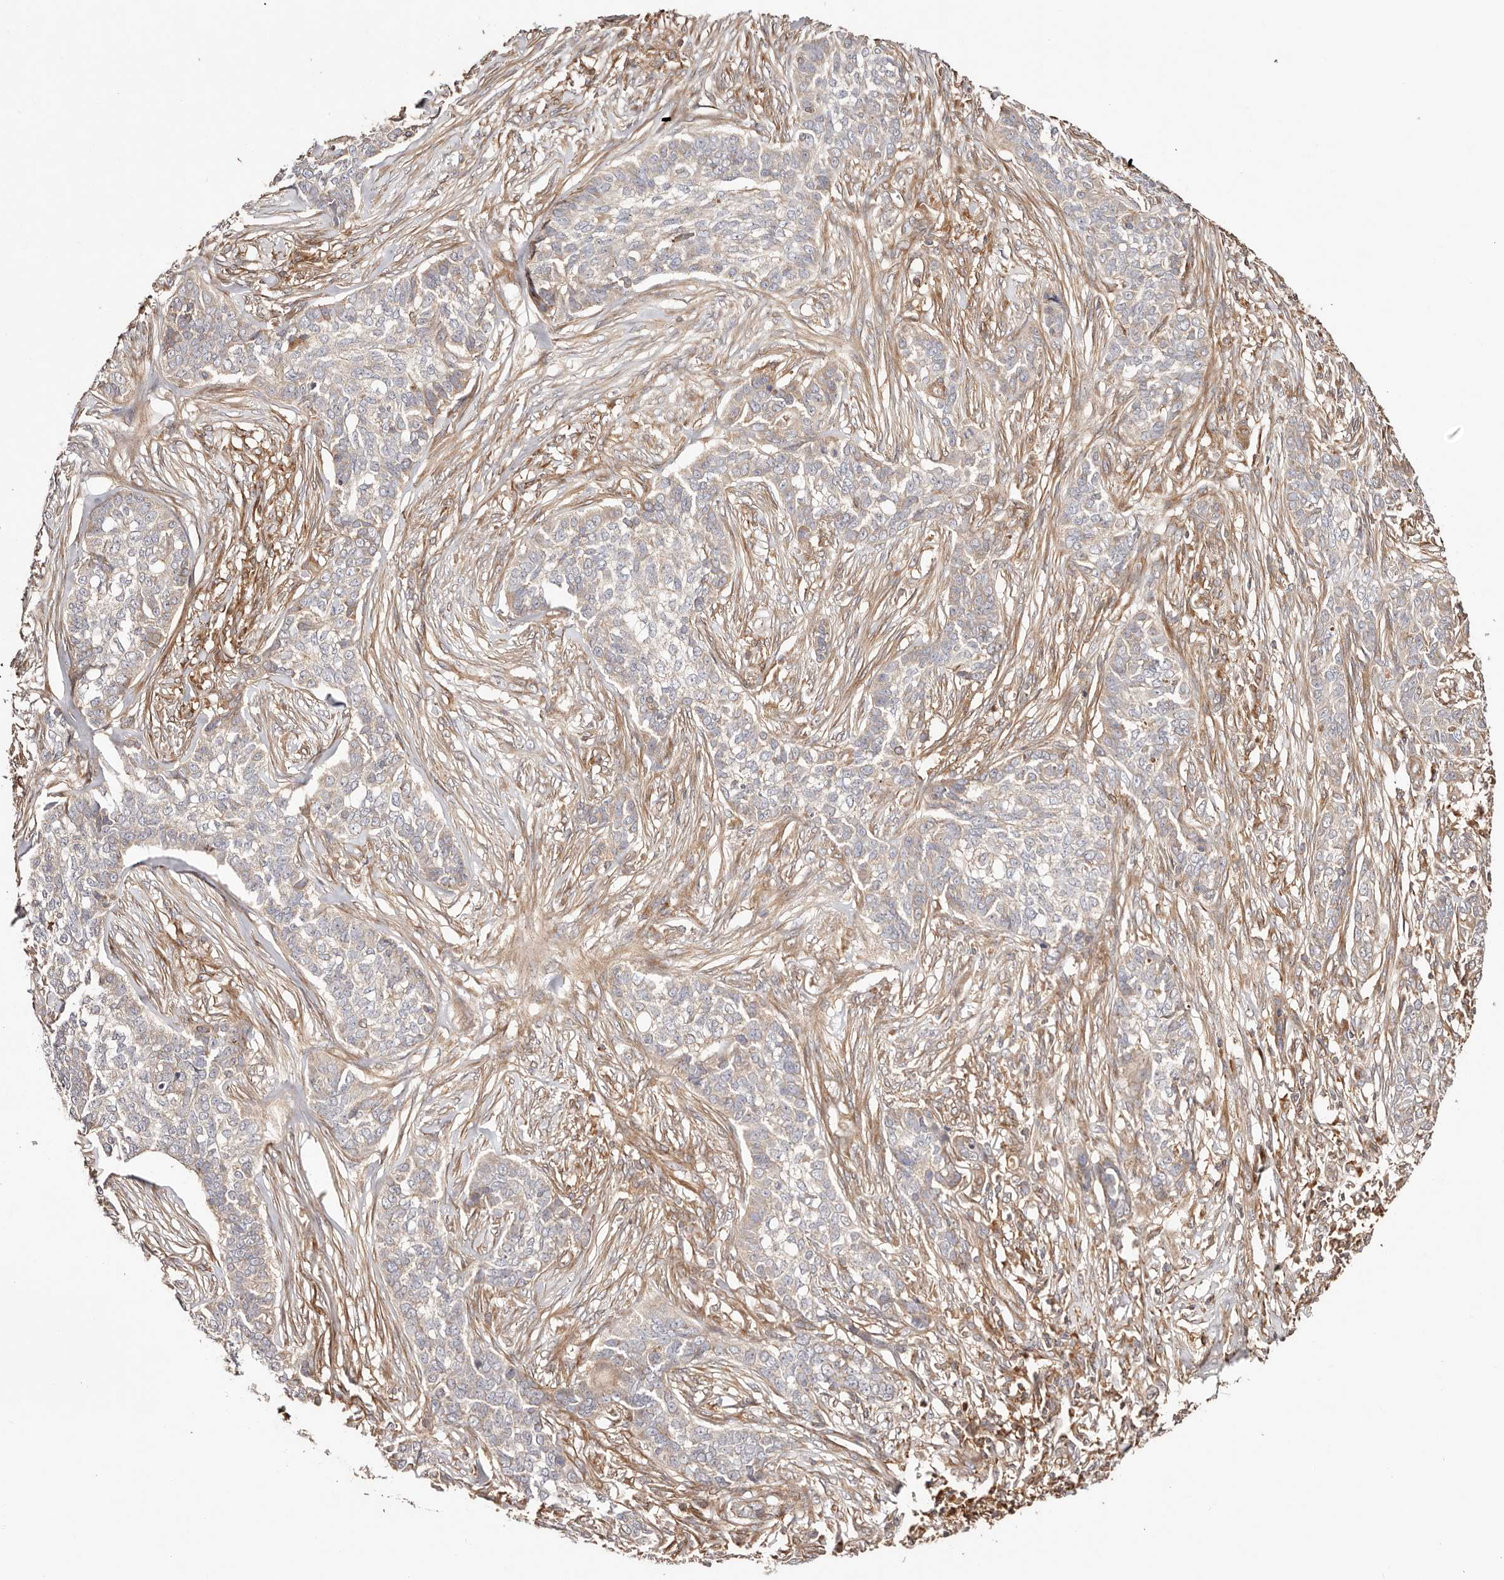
{"staining": {"intensity": "weak", "quantity": ">75%", "location": "cytoplasmic/membranous"}, "tissue": "skin cancer", "cell_type": "Tumor cells", "image_type": "cancer", "snomed": [{"axis": "morphology", "description": "Basal cell carcinoma"}, {"axis": "topography", "description": "Skin"}], "caption": "Immunohistochemical staining of skin cancer (basal cell carcinoma) exhibits low levels of weak cytoplasmic/membranous staining in approximately >75% of tumor cells.", "gene": "MAPK1", "patient": {"sex": "male", "age": 85}}